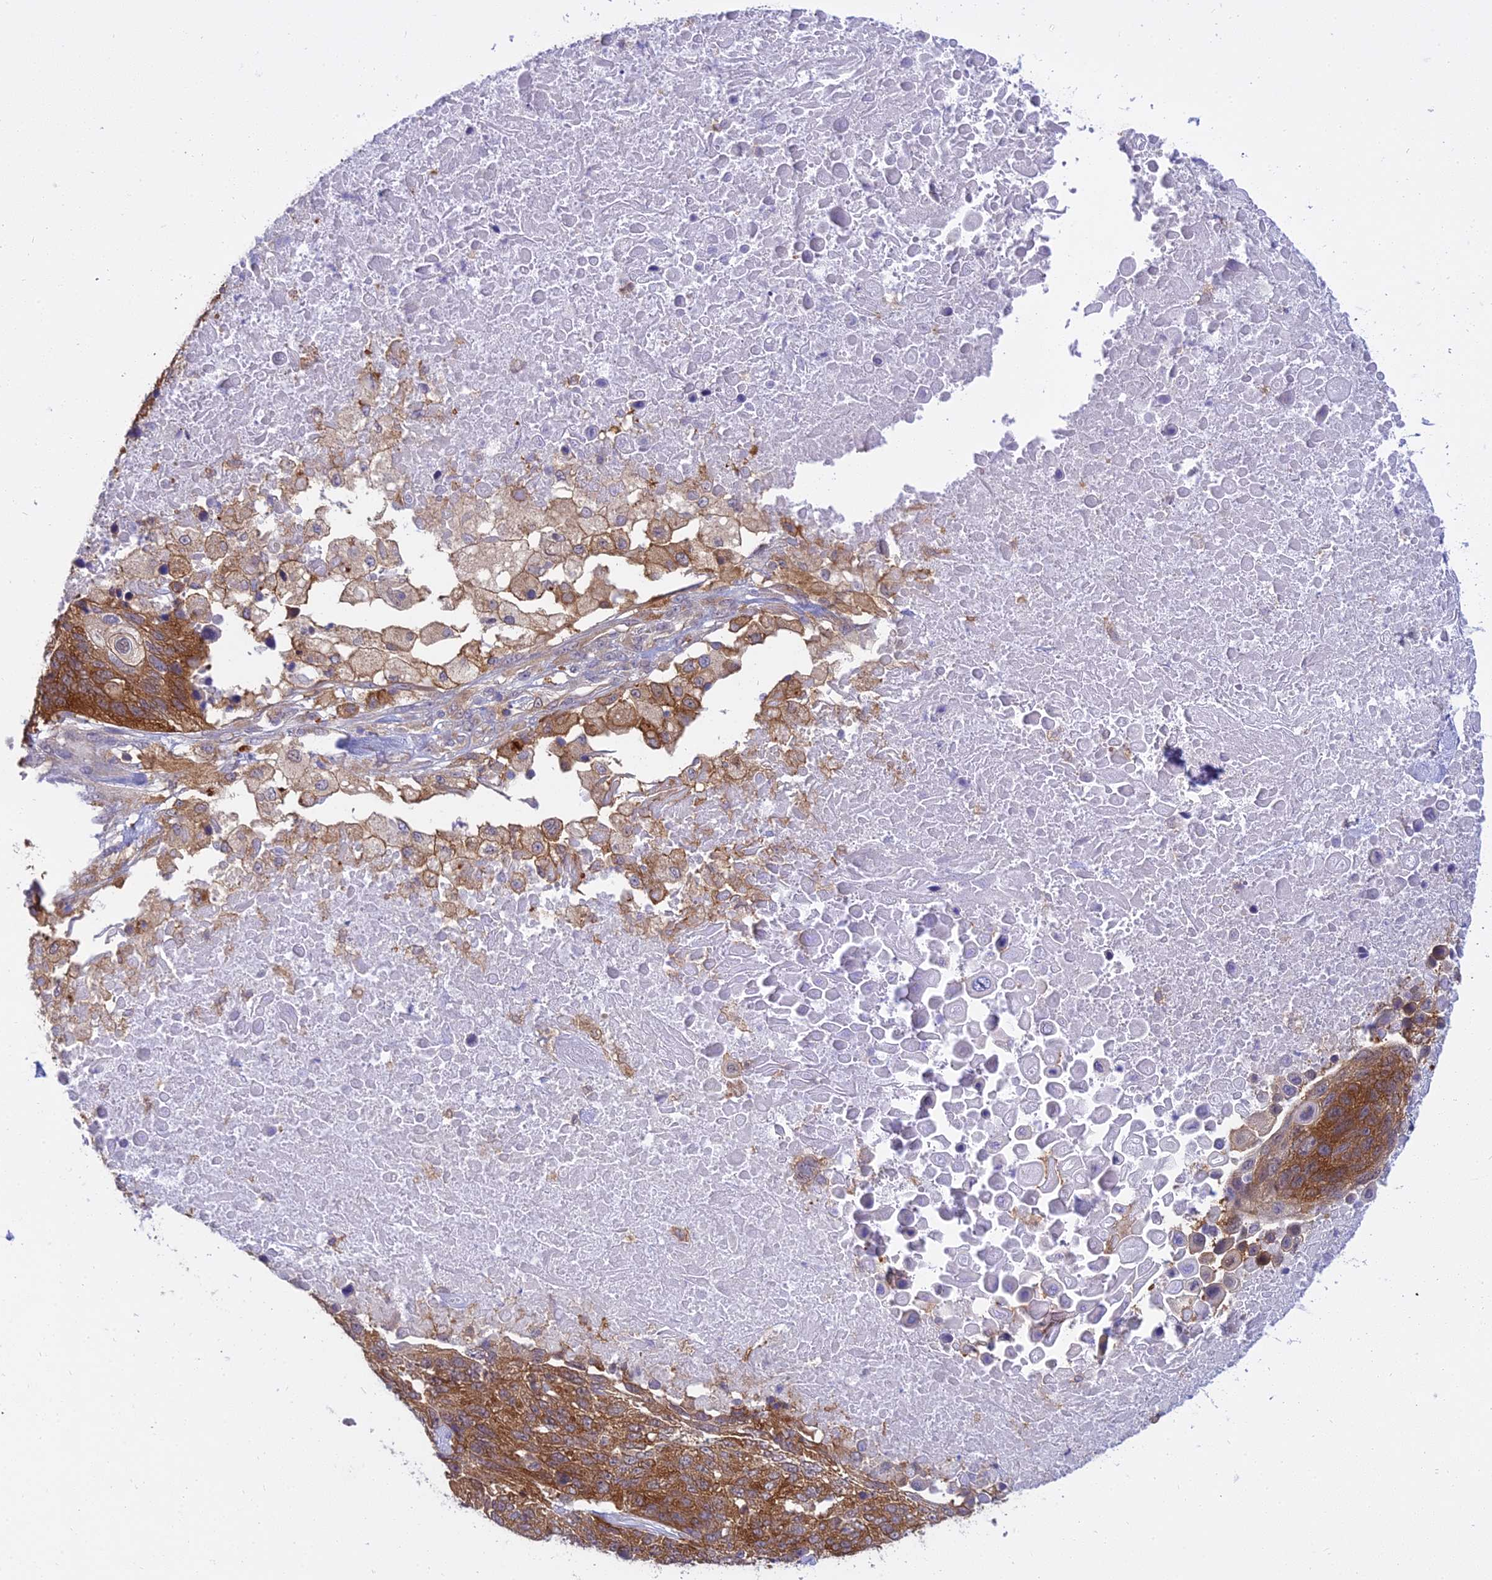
{"staining": {"intensity": "moderate", "quantity": ">75%", "location": "cytoplasmic/membranous"}, "tissue": "lung cancer", "cell_type": "Tumor cells", "image_type": "cancer", "snomed": [{"axis": "morphology", "description": "Normal tissue, NOS"}, {"axis": "morphology", "description": "Squamous cell carcinoma, NOS"}, {"axis": "topography", "description": "Lymph node"}, {"axis": "topography", "description": "Lung"}], "caption": "DAB immunohistochemical staining of lung squamous cell carcinoma reveals moderate cytoplasmic/membranous protein staining in approximately >75% of tumor cells. The staining was performed using DAB to visualize the protein expression in brown, while the nuclei were stained in blue with hematoxylin (Magnification: 20x).", "gene": "UBE2G1", "patient": {"sex": "male", "age": 66}}